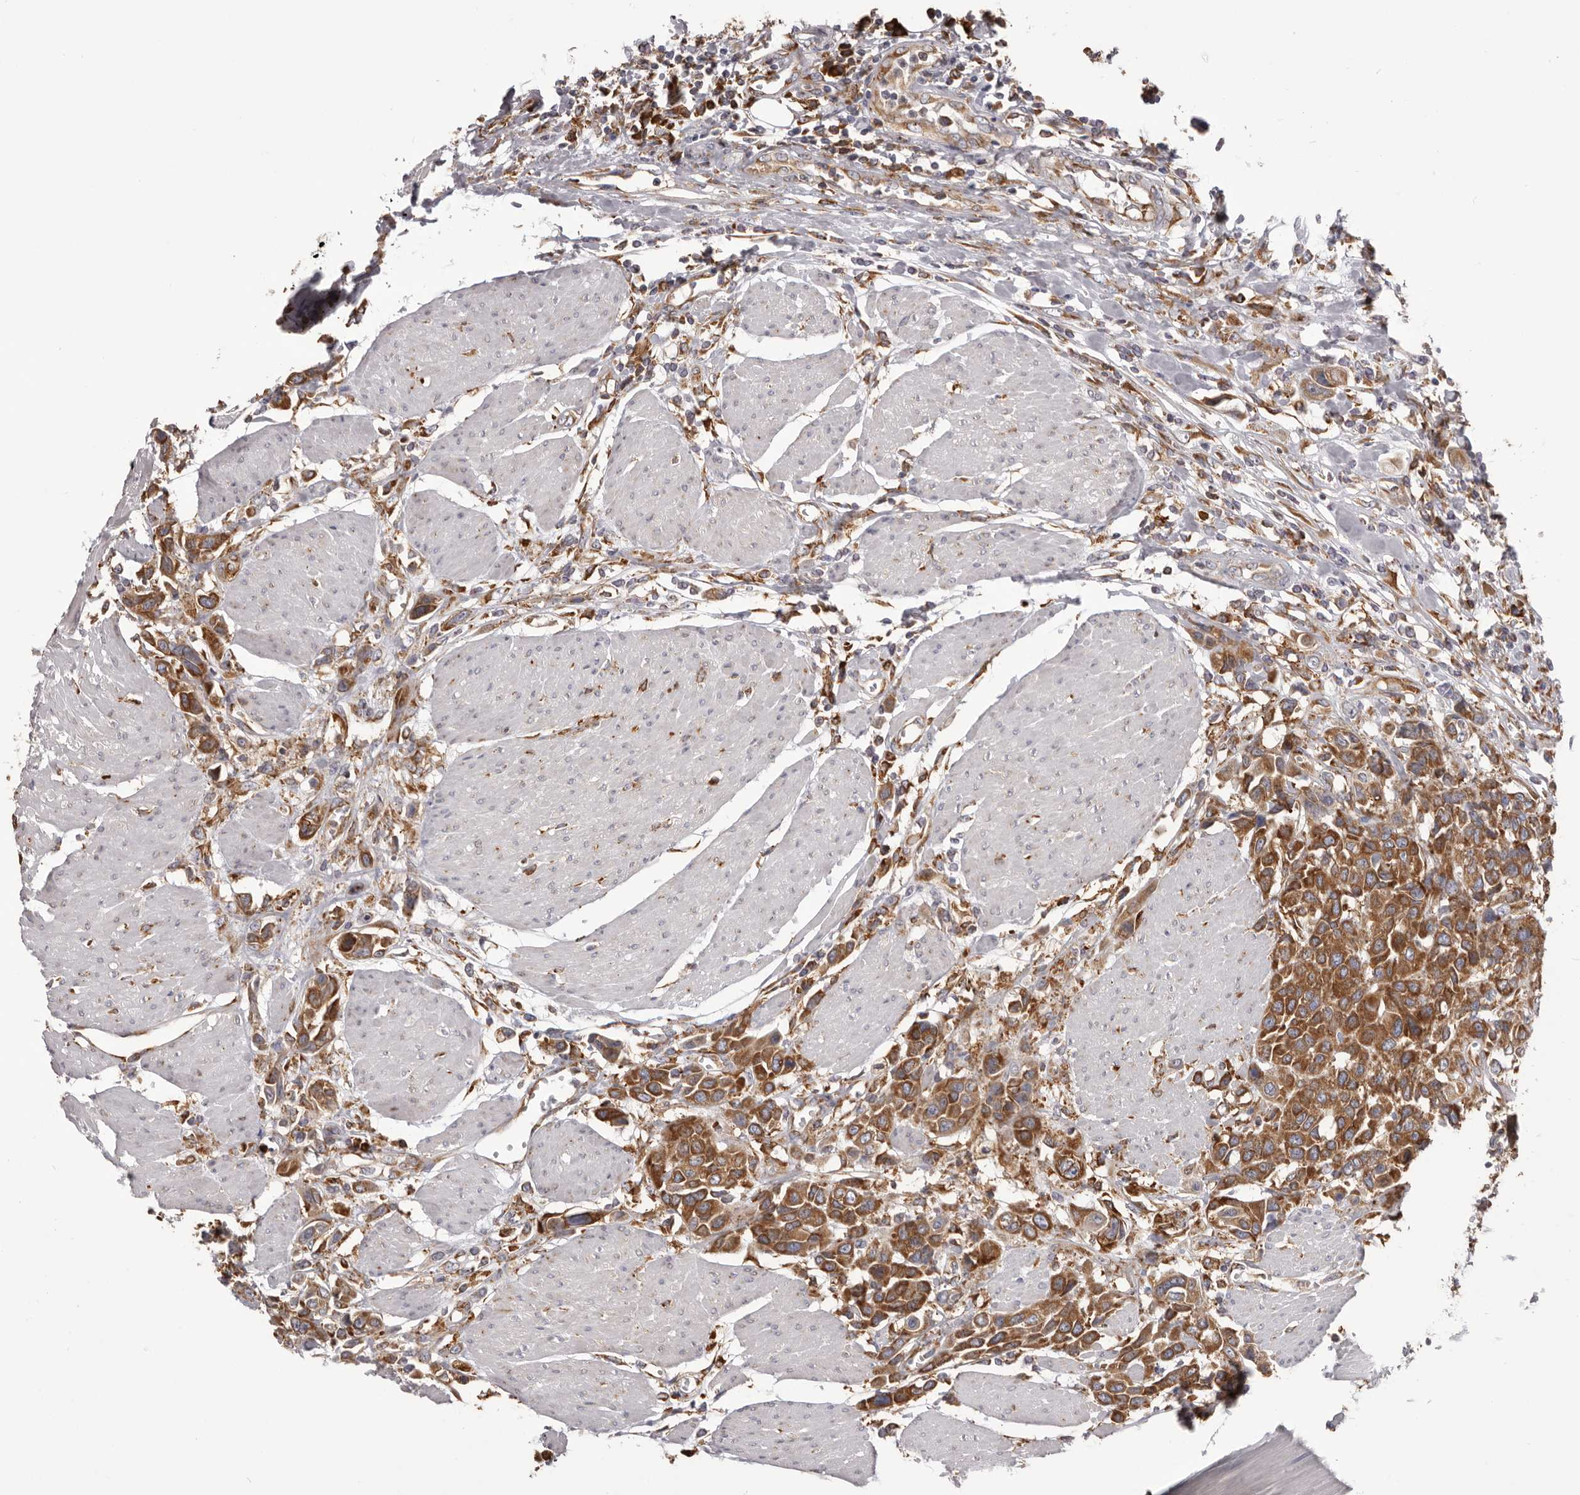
{"staining": {"intensity": "strong", "quantity": ">75%", "location": "cytoplasmic/membranous"}, "tissue": "urothelial cancer", "cell_type": "Tumor cells", "image_type": "cancer", "snomed": [{"axis": "morphology", "description": "Urothelial carcinoma, High grade"}, {"axis": "topography", "description": "Urinary bladder"}], "caption": "High-grade urothelial carcinoma stained with a protein marker exhibits strong staining in tumor cells.", "gene": "QRSL1", "patient": {"sex": "male", "age": 50}}